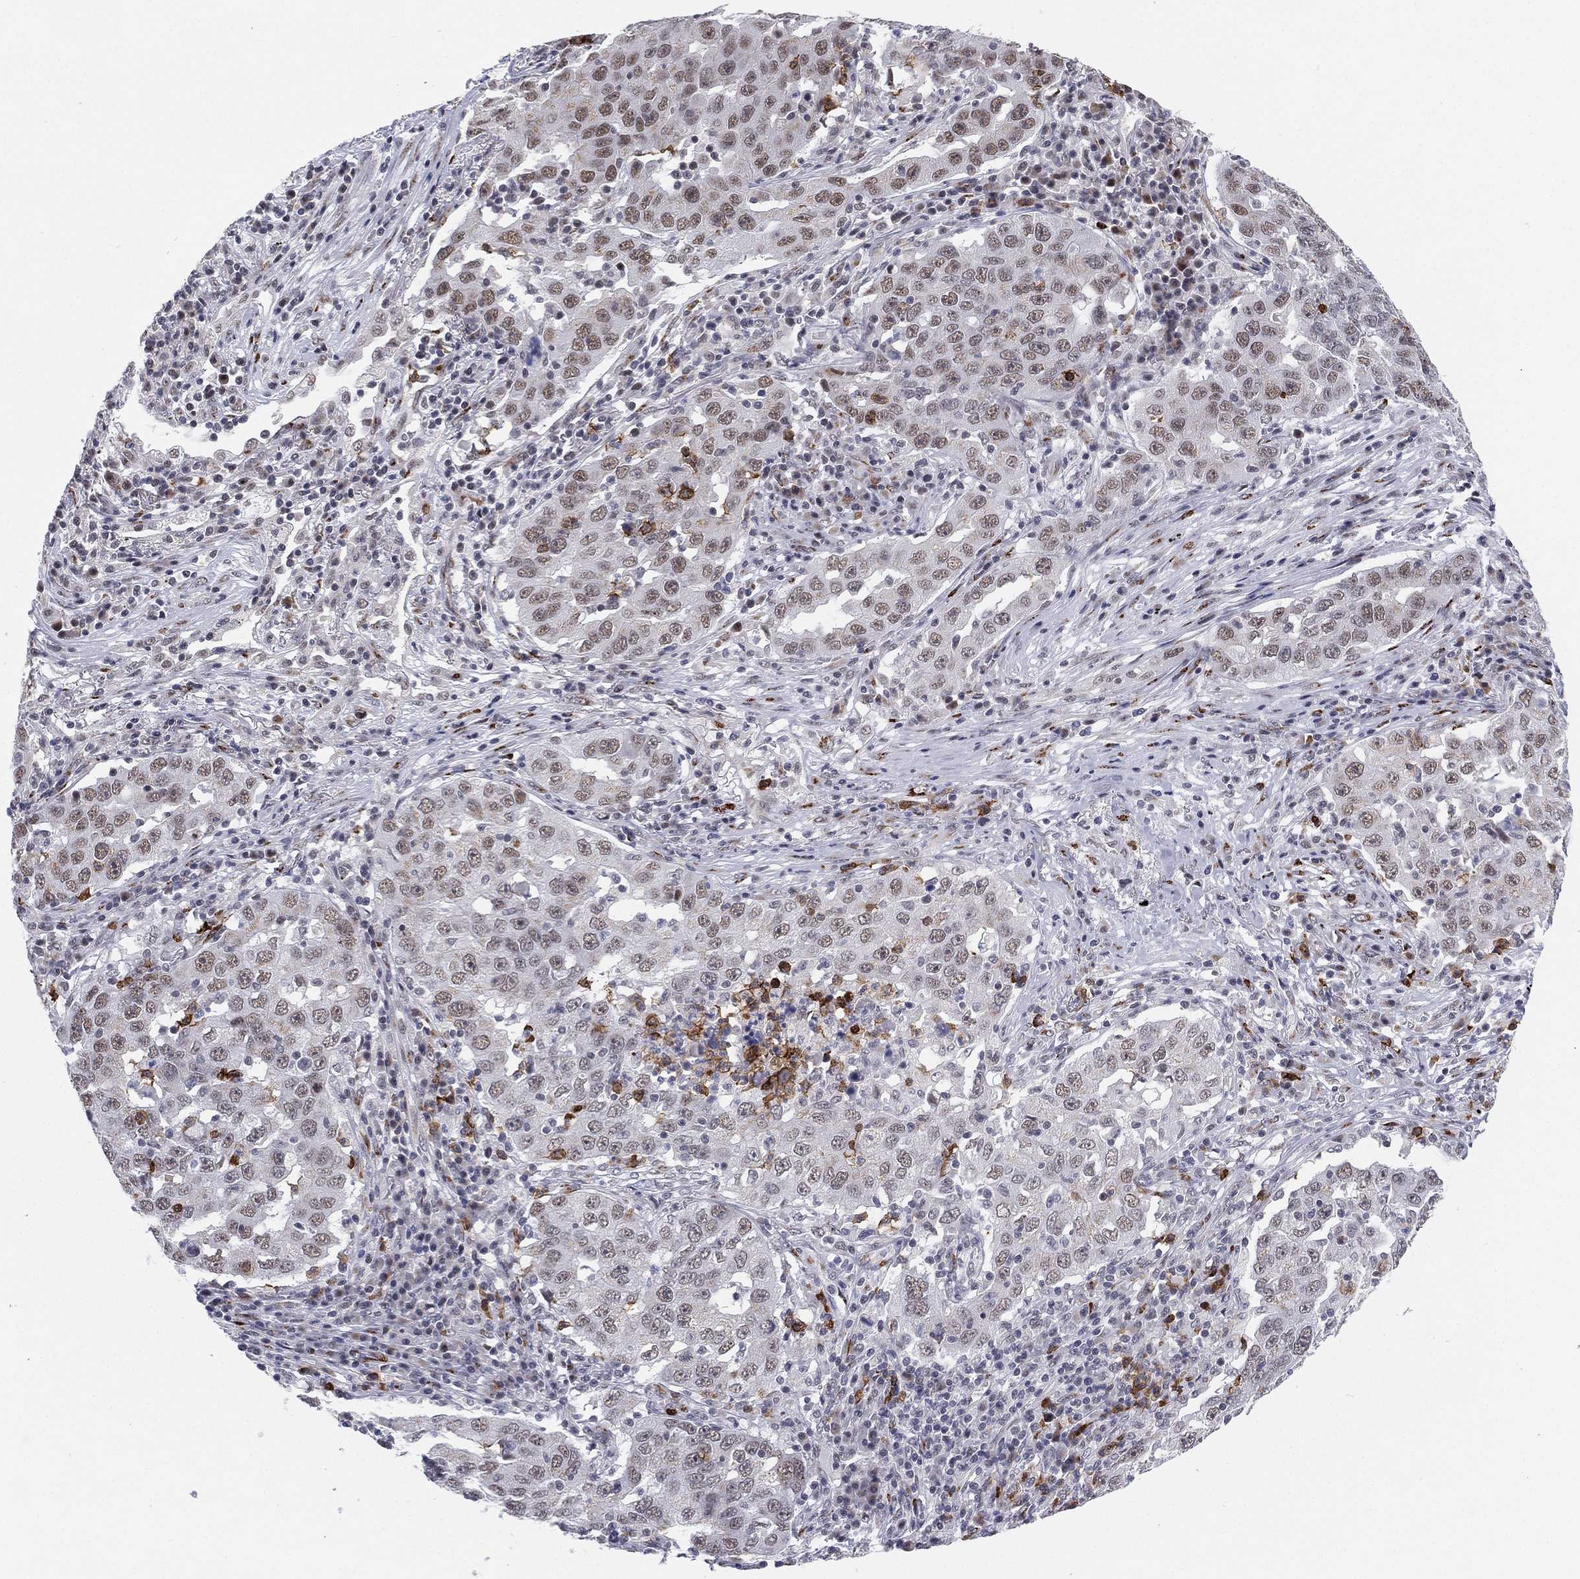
{"staining": {"intensity": "weak", "quantity": "<25%", "location": "nuclear"}, "tissue": "lung cancer", "cell_type": "Tumor cells", "image_type": "cancer", "snomed": [{"axis": "morphology", "description": "Adenocarcinoma, NOS"}, {"axis": "topography", "description": "Lung"}], "caption": "This is a image of immunohistochemistry (IHC) staining of lung cancer, which shows no positivity in tumor cells.", "gene": "CD177", "patient": {"sex": "male", "age": 73}}